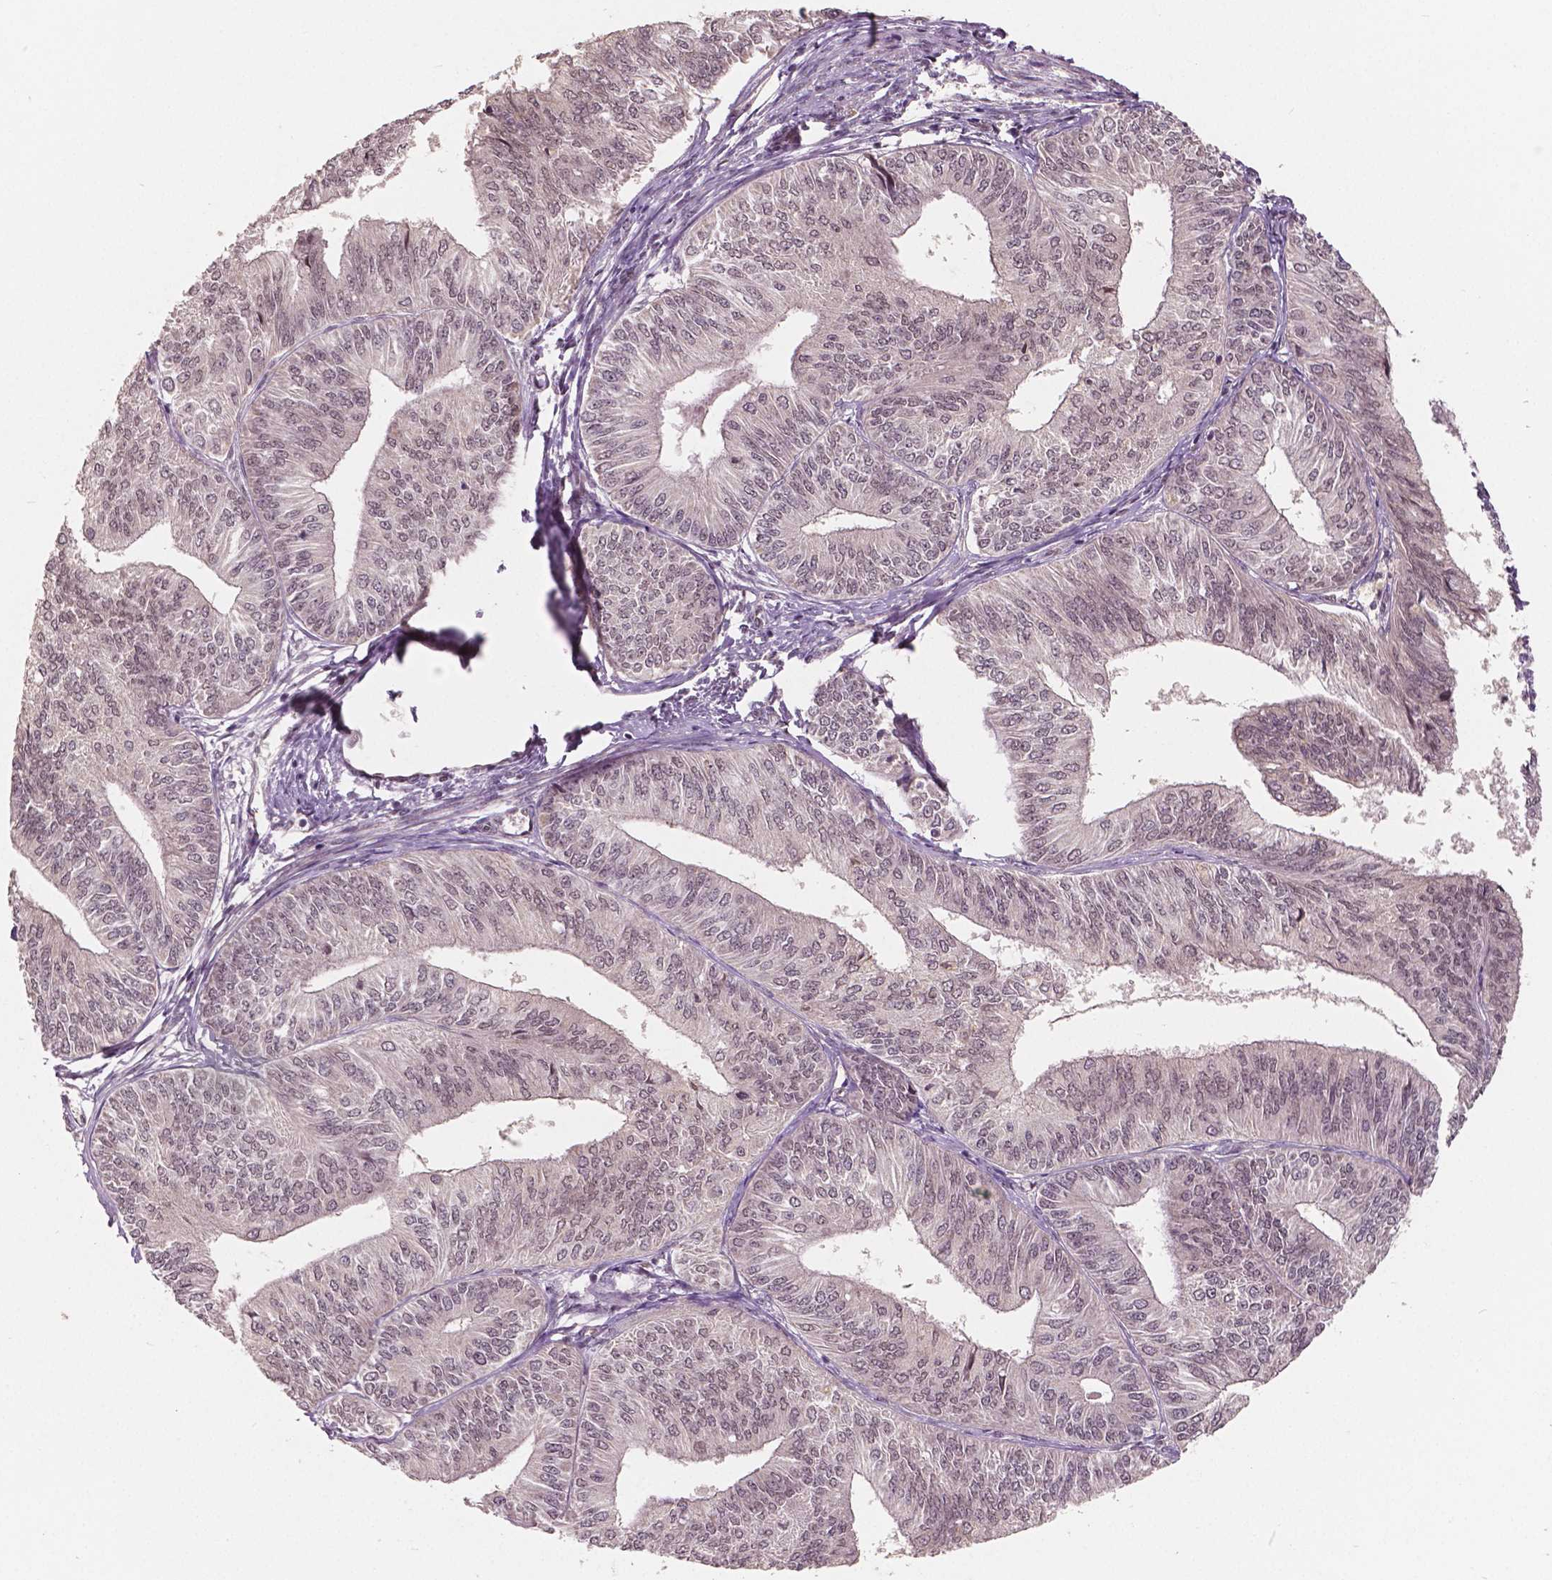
{"staining": {"intensity": "negative", "quantity": "none", "location": "none"}, "tissue": "endometrial cancer", "cell_type": "Tumor cells", "image_type": "cancer", "snomed": [{"axis": "morphology", "description": "Adenocarcinoma, NOS"}, {"axis": "topography", "description": "Endometrium"}], "caption": "Immunohistochemistry (IHC) of adenocarcinoma (endometrial) exhibits no staining in tumor cells.", "gene": "HMBOX1", "patient": {"sex": "female", "age": 58}}